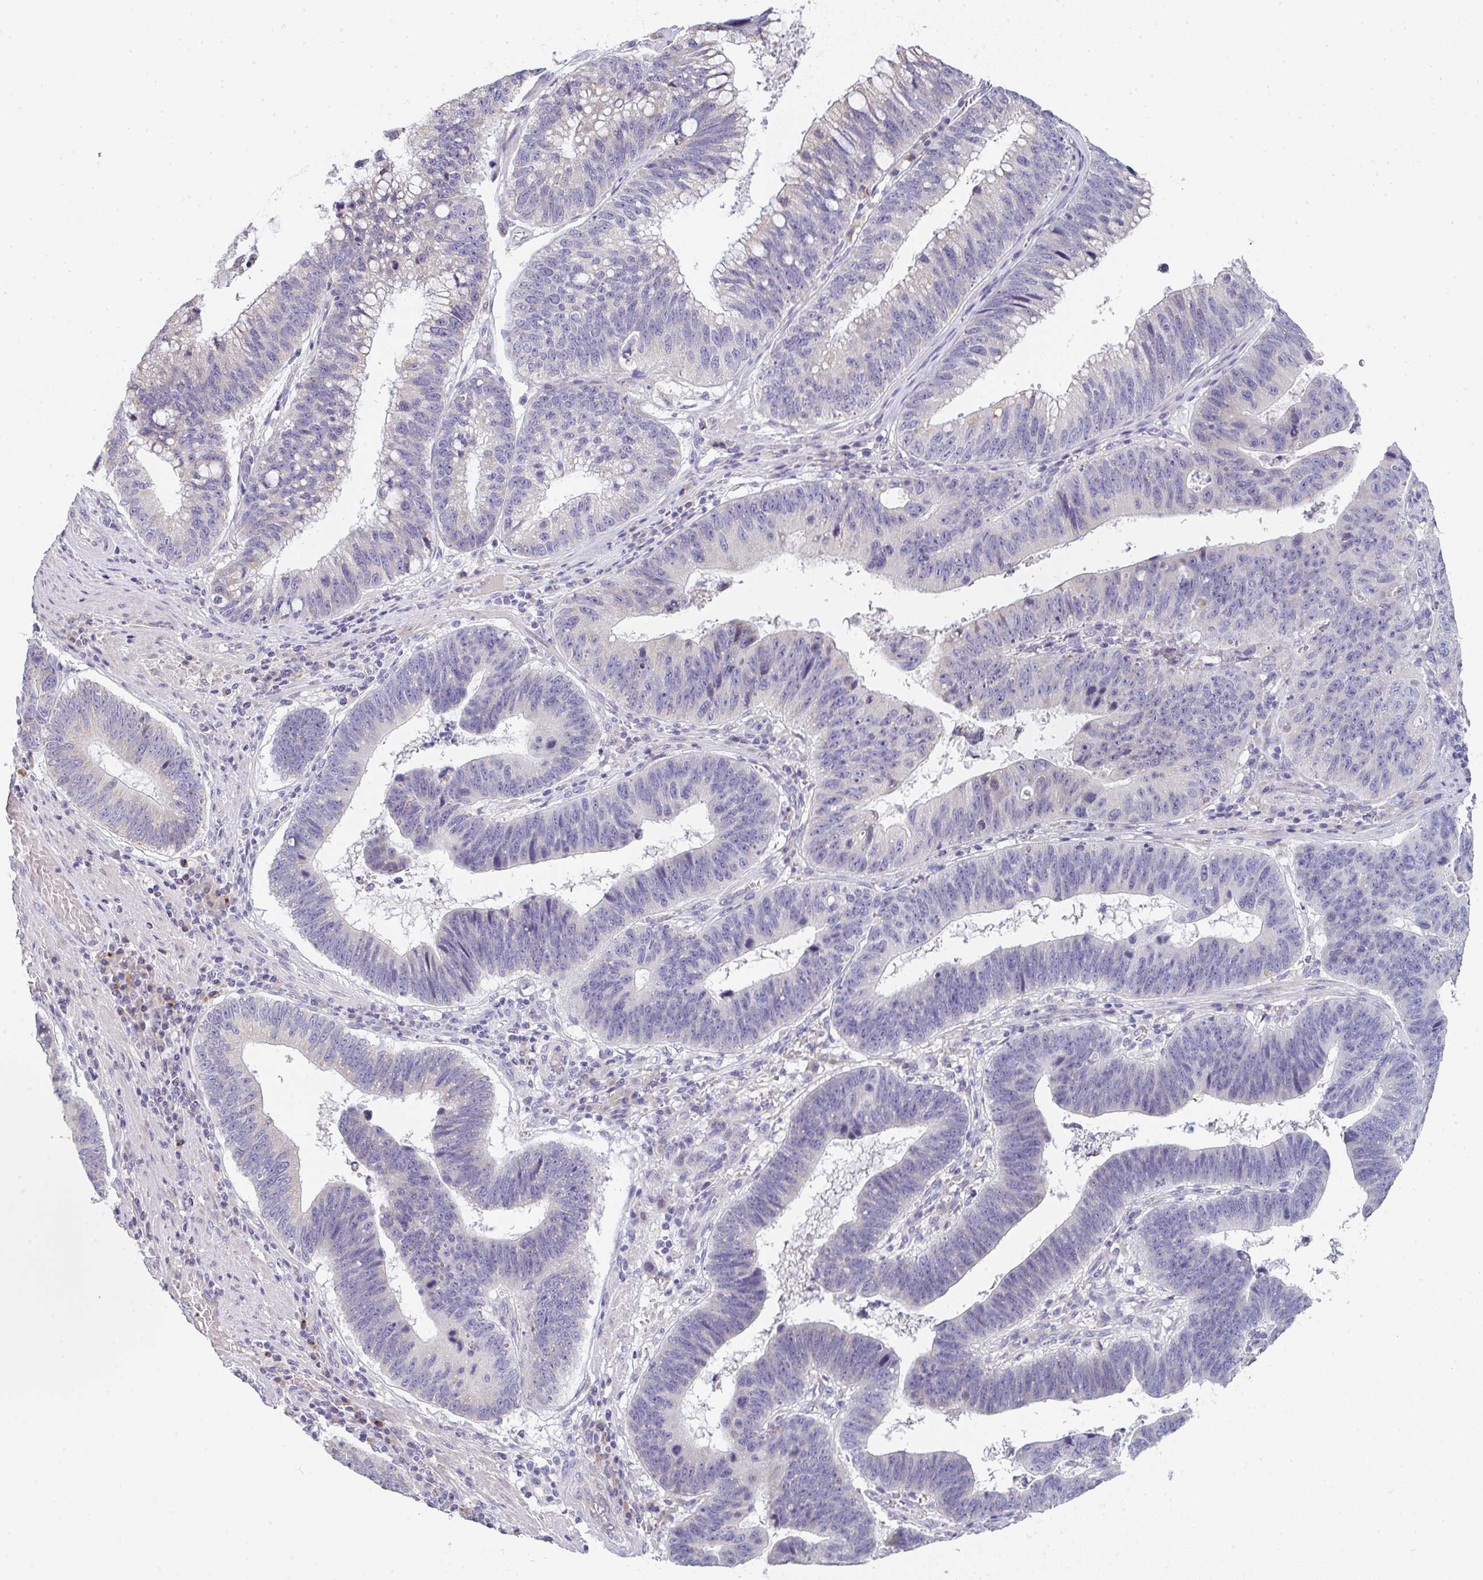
{"staining": {"intensity": "weak", "quantity": "<25%", "location": "cytoplasmic/membranous"}, "tissue": "stomach cancer", "cell_type": "Tumor cells", "image_type": "cancer", "snomed": [{"axis": "morphology", "description": "Adenocarcinoma, NOS"}, {"axis": "topography", "description": "Stomach"}], "caption": "Immunohistochemical staining of adenocarcinoma (stomach) demonstrates no significant expression in tumor cells.", "gene": "CACNA1S", "patient": {"sex": "male", "age": 59}}